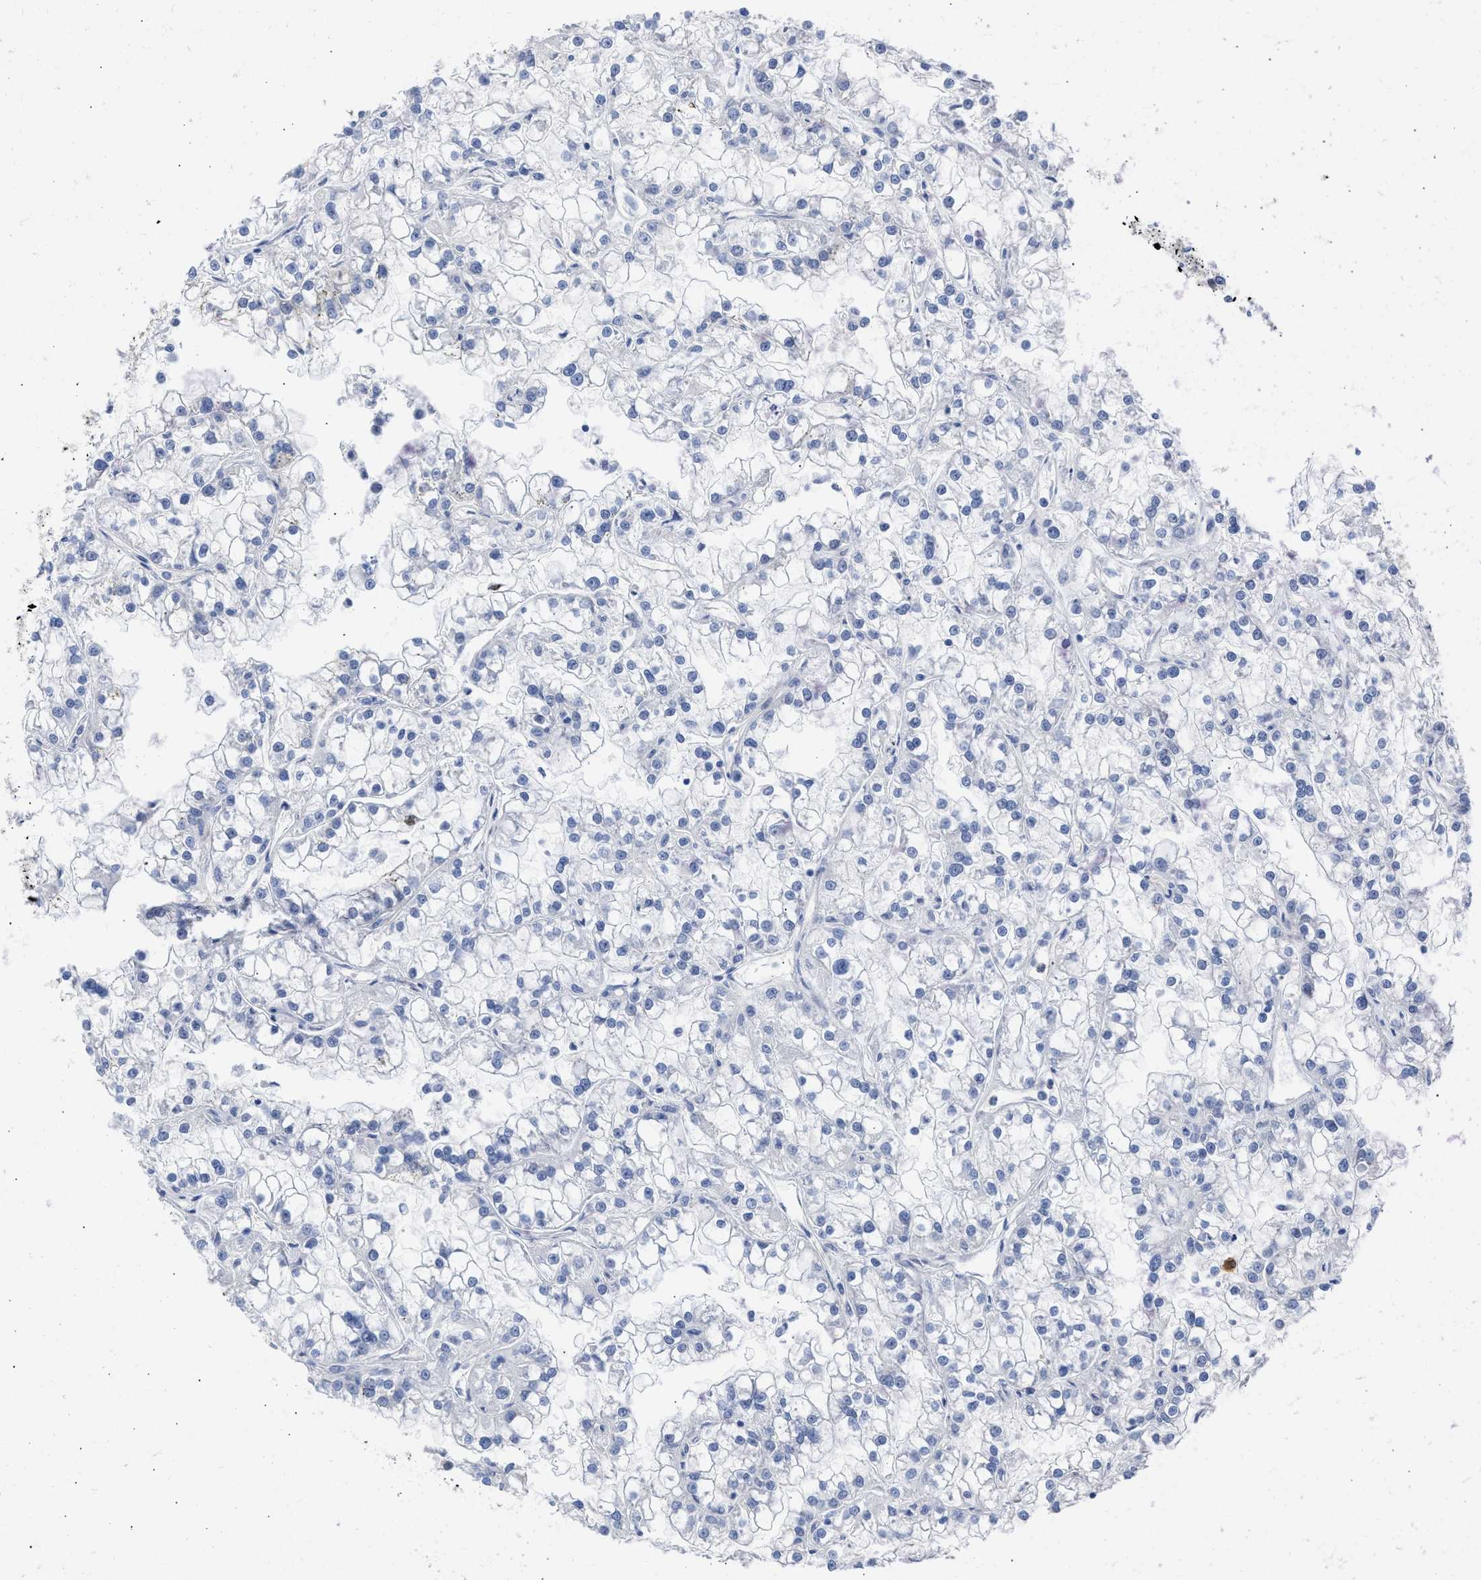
{"staining": {"intensity": "negative", "quantity": "none", "location": "none"}, "tissue": "renal cancer", "cell_type": "Tumor cells", "image_type": "cancer", "snomed": [{"axis": "morphology", "description": "Adenocarcinoma, NOS"}, {"axis": "topography", "description": "Kidney"}], "caption": "Histopathology image shows no protein positivity in tumor cells of renal cancer tissue.", "gene": "THRA", "patient": {"sex": "female", "age": 52}}